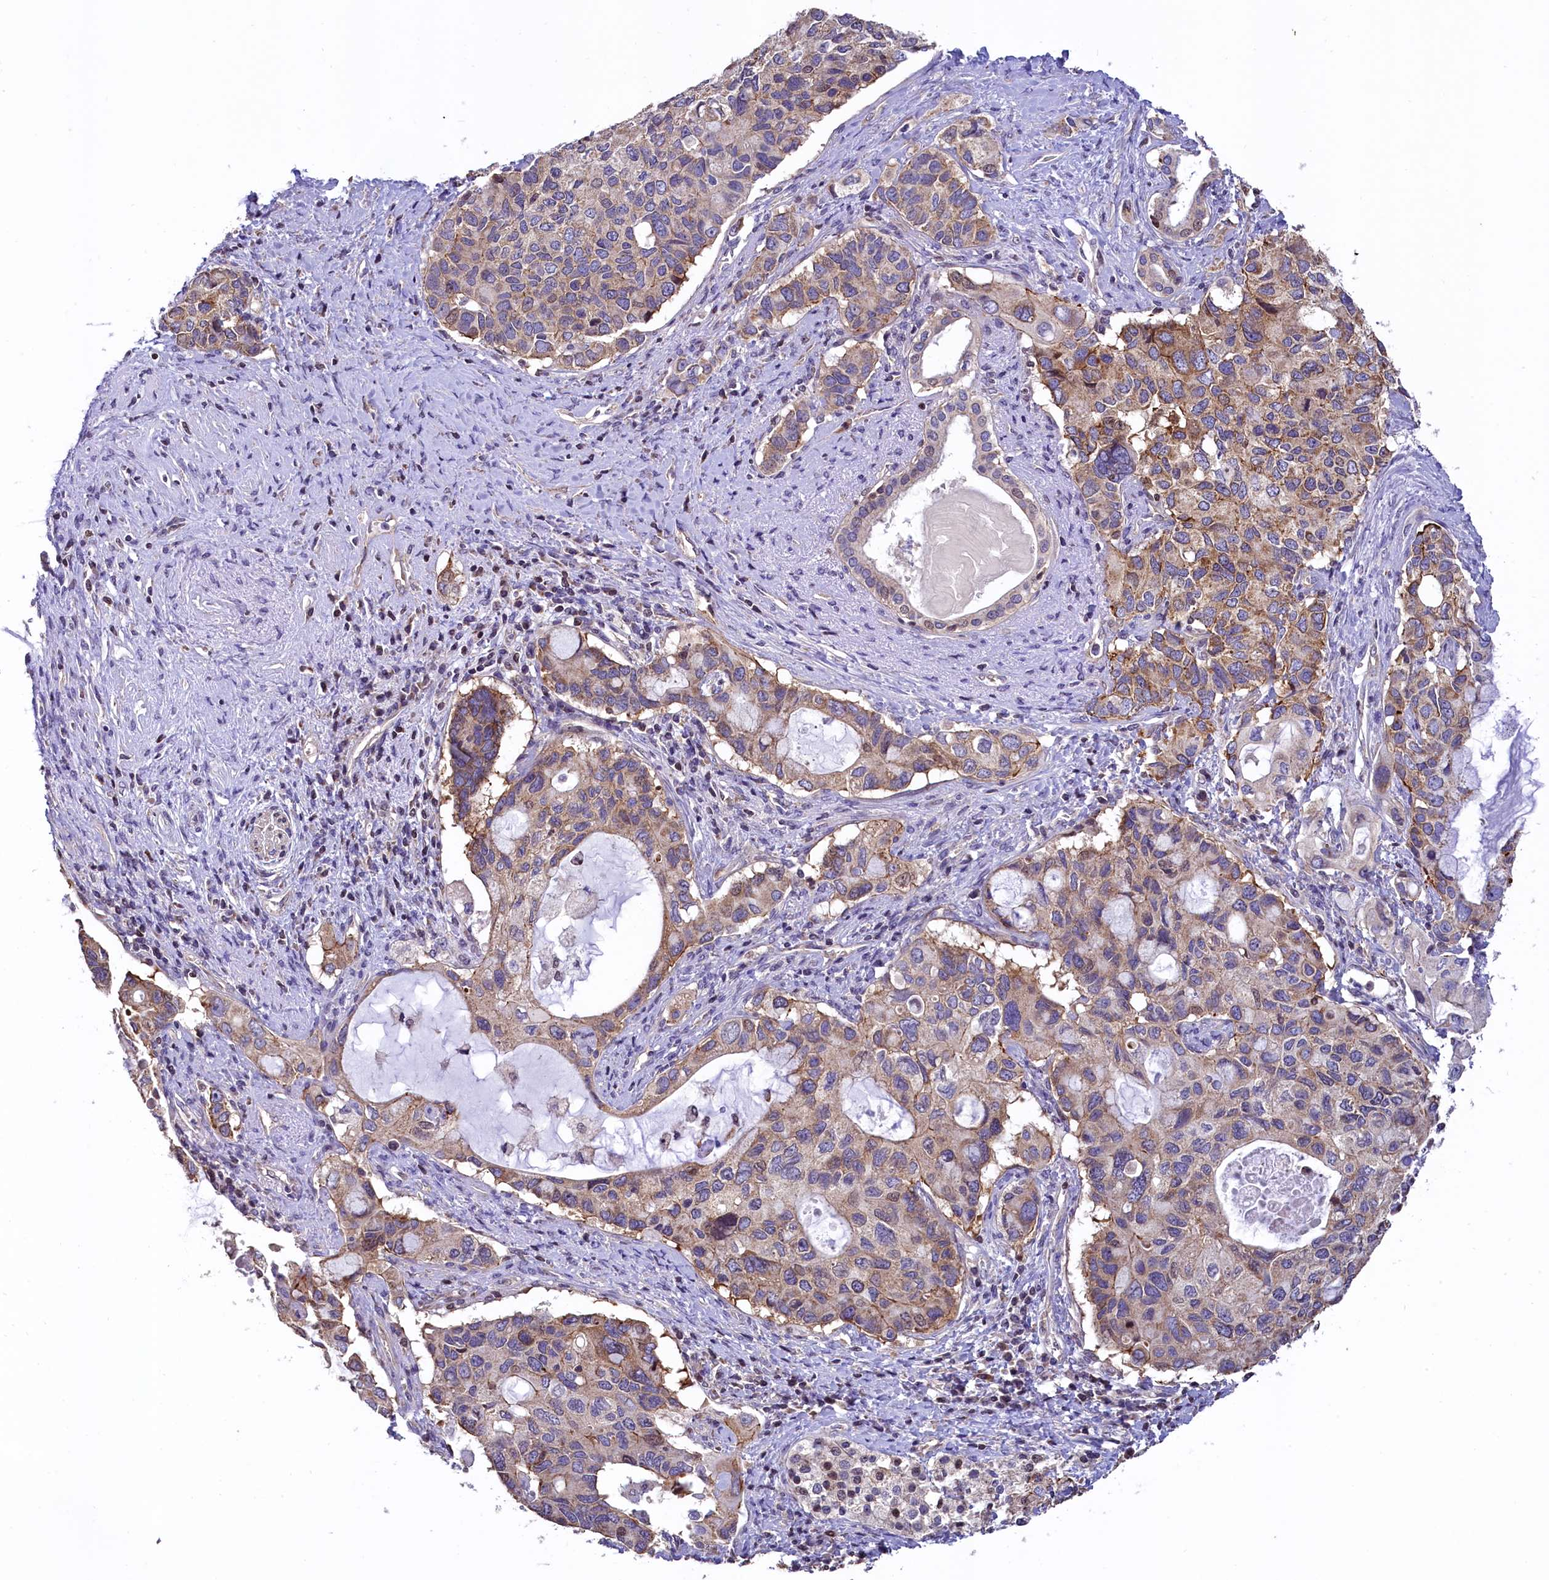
{"staining": {"intensity": "moderate", "quantity": ">75%", "location": "cytoplasmic/membranous"}, "tissue": "pancreatic cancer", "cell_type": "Tumor cells", "image_type": "cancer", "snomed": [{"axis": "morphology", "description": "Adenocarcinoma, NOS"}, {"axis": "topography", "description": "Pancreas"}], "caption": "Protein analysis of adenocarcinoma (pancreatic) tissue reveals moderate cytoplasmic/membranous staining in approximately >75% of tumor cells.", "gene": "ZNF2", "patient": {"sex": "female", "age": 56}}